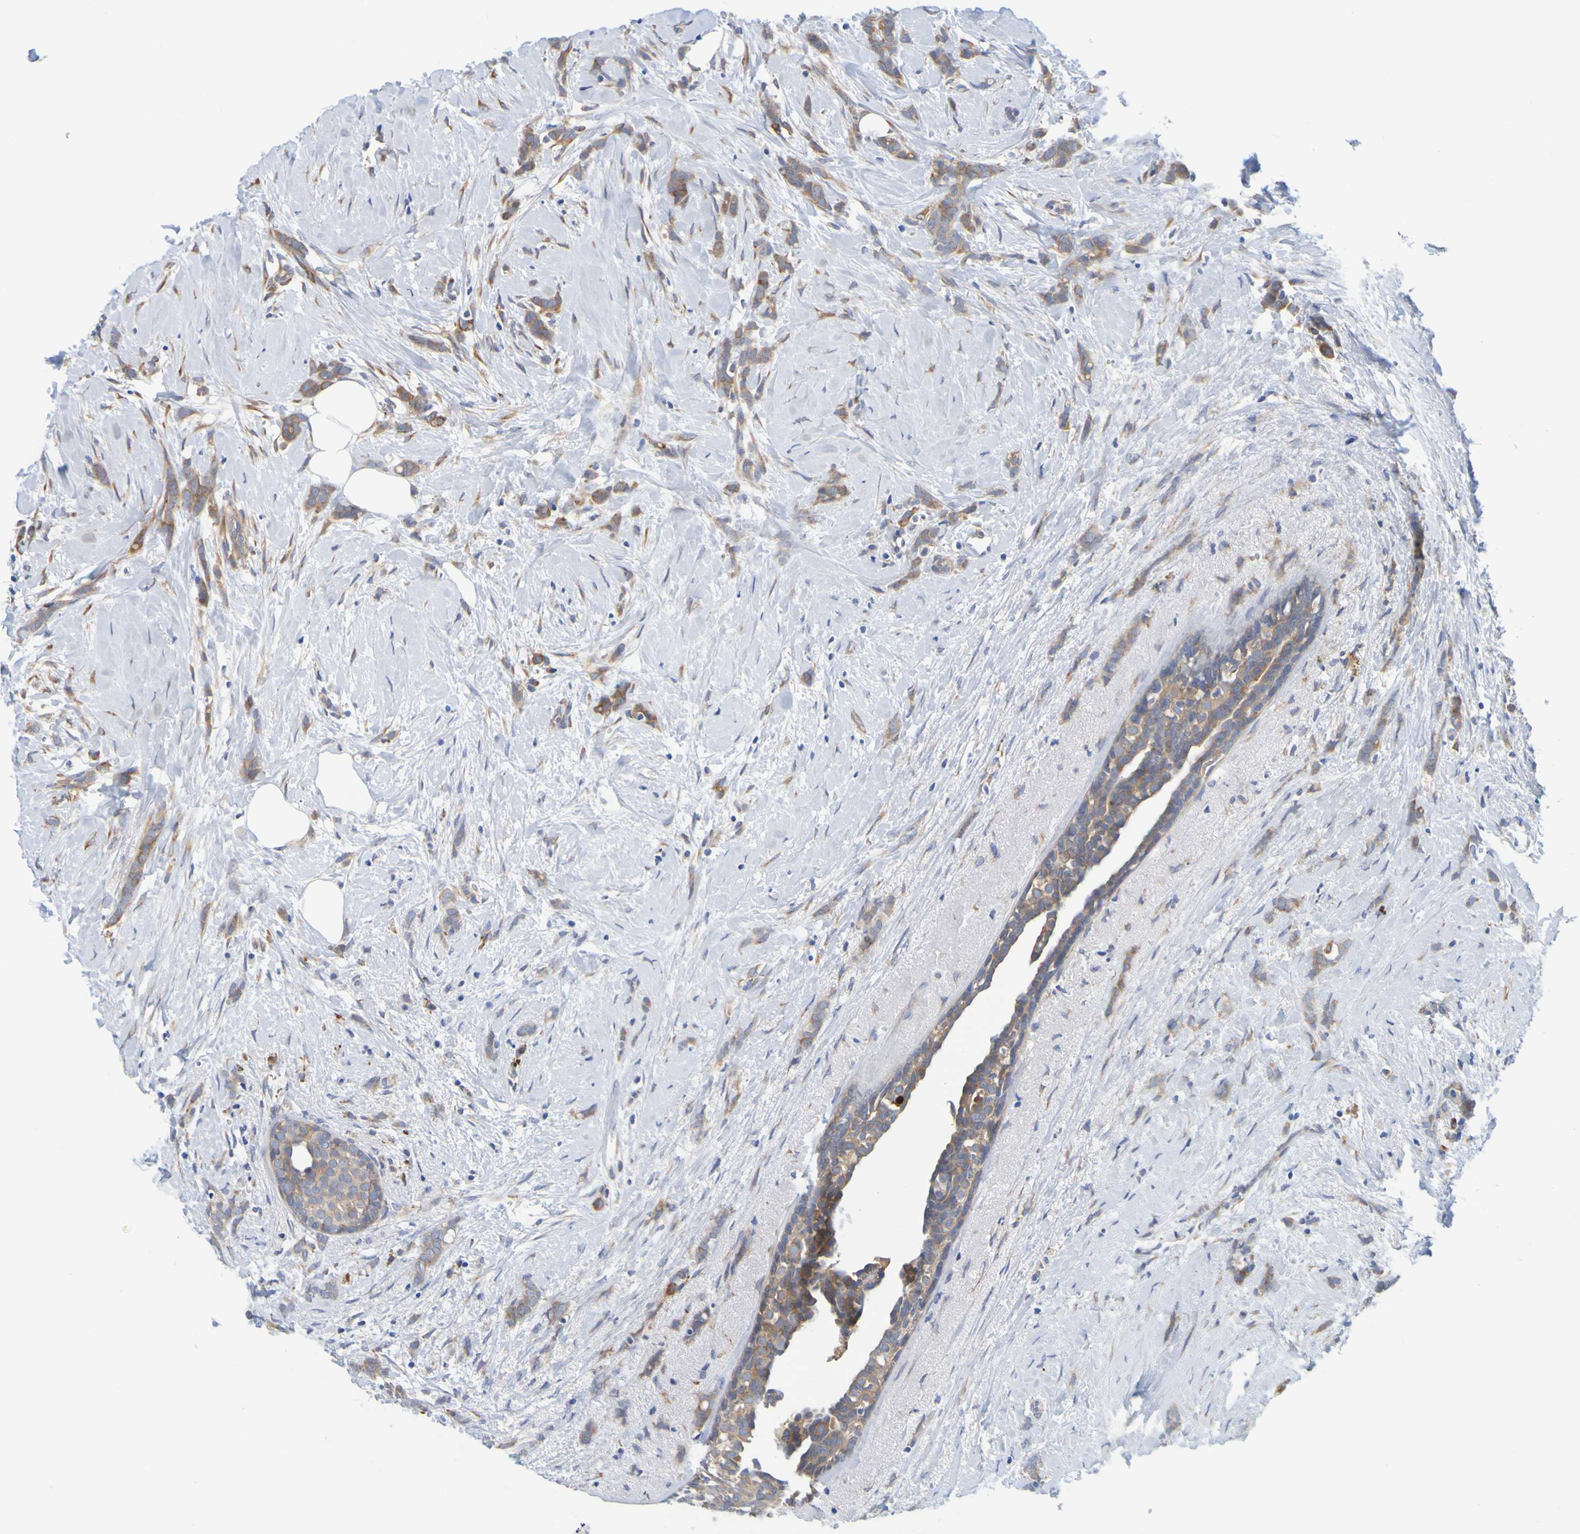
{"staining": {"intensity": "moderate", "quantity": ">75%", "location": "cytoplasmic/membranous"}, "tissue": "breast cancer", "cell_type": "Tumor cells", "image_type": "cancer", "snomed": [{"axis": "morphology", "description": "Lobular carcinoma, in situ"}, {"axis": "morphology", "description": "Lobular carcinoma"}, {"axis": "topography", "description": "Breast"}], "caption": "This is a histology image of immunohistochemistry (IHC) staining of breast cancer, which shows moderate positivity in the cytoplasmic/membranous of tumor cells.", "gene": "SIL1", "patient": {"sex": "female", "age": 41}}